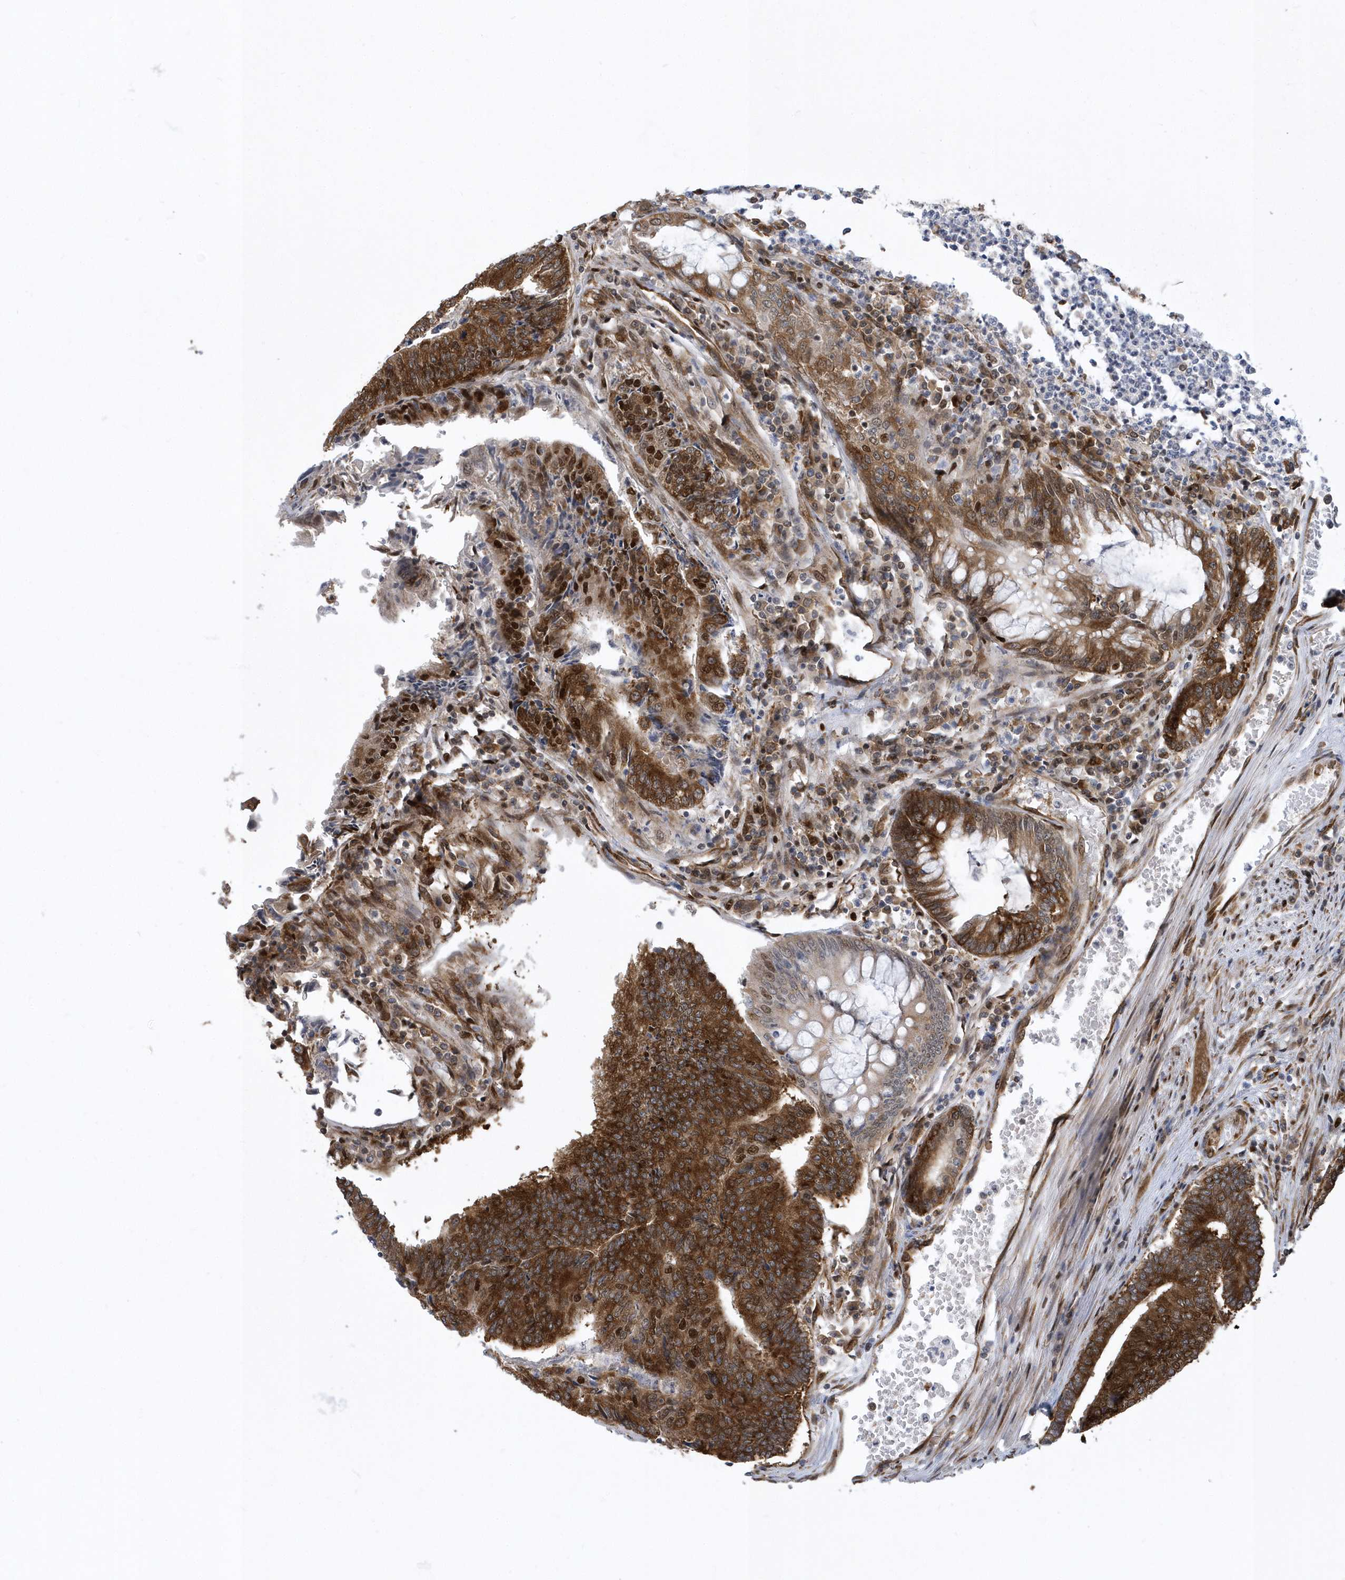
{"staining": {"intensity": "strong", "quantity": ">75%", "location": "cytoplasmic/membranous,nuclear"}, "tissue": "colorectal cancer", "cell_type": "Tumor cells", "image_type": "cancer", "snomed": [{"axis": "morphology", "description": "Adenocarcinoma, NOS"}, {"axis": "topography", "description": "Colon"}], "caption": "There is high levels of strong cytoplasmic/membranous and nuclear expression in tumor cells of colorectal cancer (adenocarcinoma), as demonstrated by immunohistochemical staining (brown color).", "gene": "PHF1", "patient": {"sex": "female", "age": 67}}